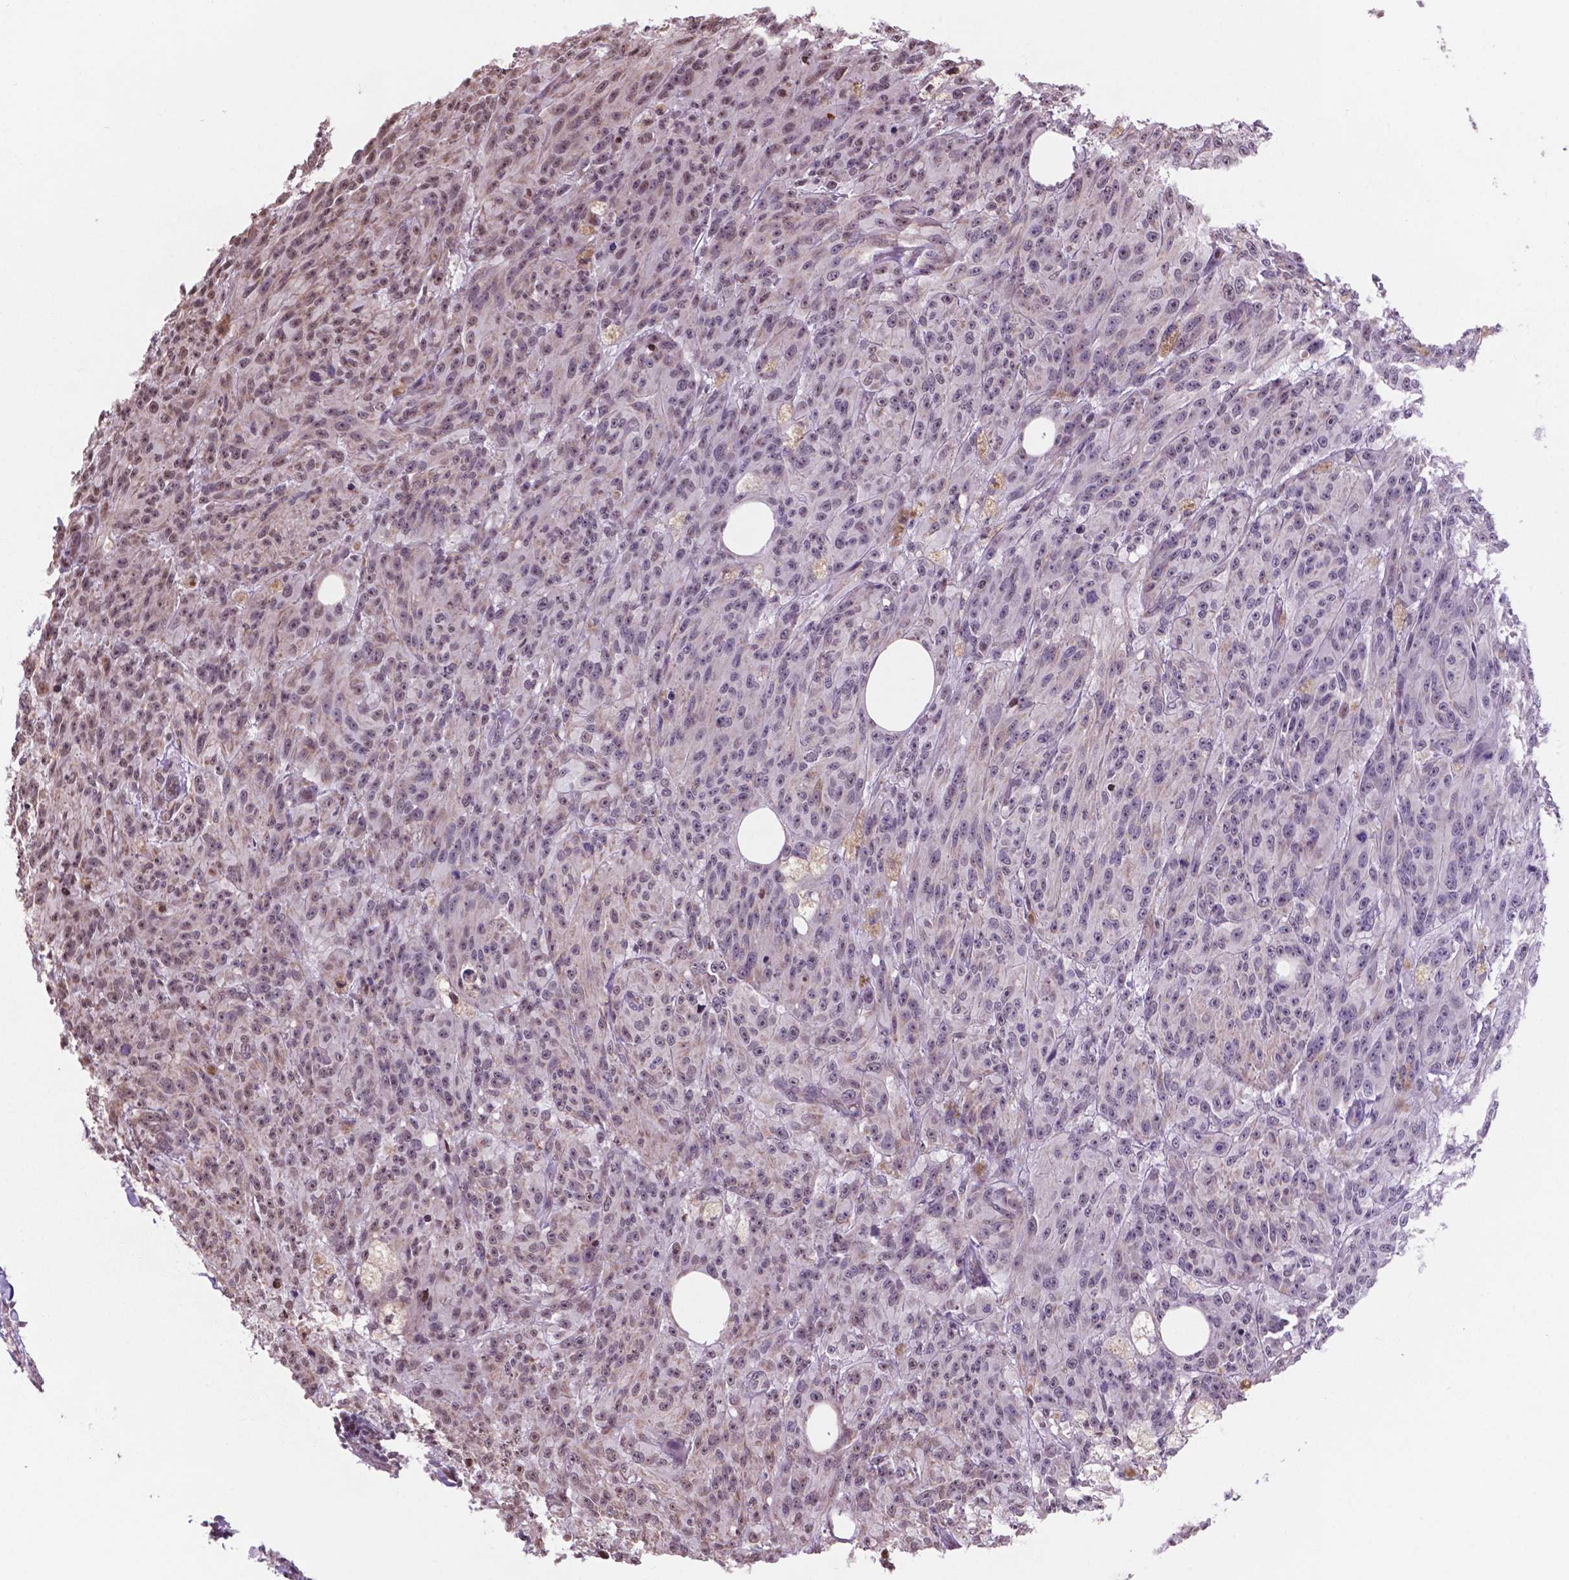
{"staining": {"intensity": "moderate", "quantity": "25%-75%", "location": "cytoplasmic/membranous,nuclear"}, "tissue": "melanoma", "cell_type": "Tumor cells", "image_type": "cancer", "snomed": [{"axis": "morphology", "description": "Malignant melanoma, NOS"}, {"axis": "topography", "description": "Skin"}], "caption": "A medium amount of moderate cytoplasmic/membranous and nuclear positivity is identified in about 25%-75% of tumor cells in malignant melanoma tissue.", "gene": "NDUFA10", "patient": {"sex": "female", "age": 34}}